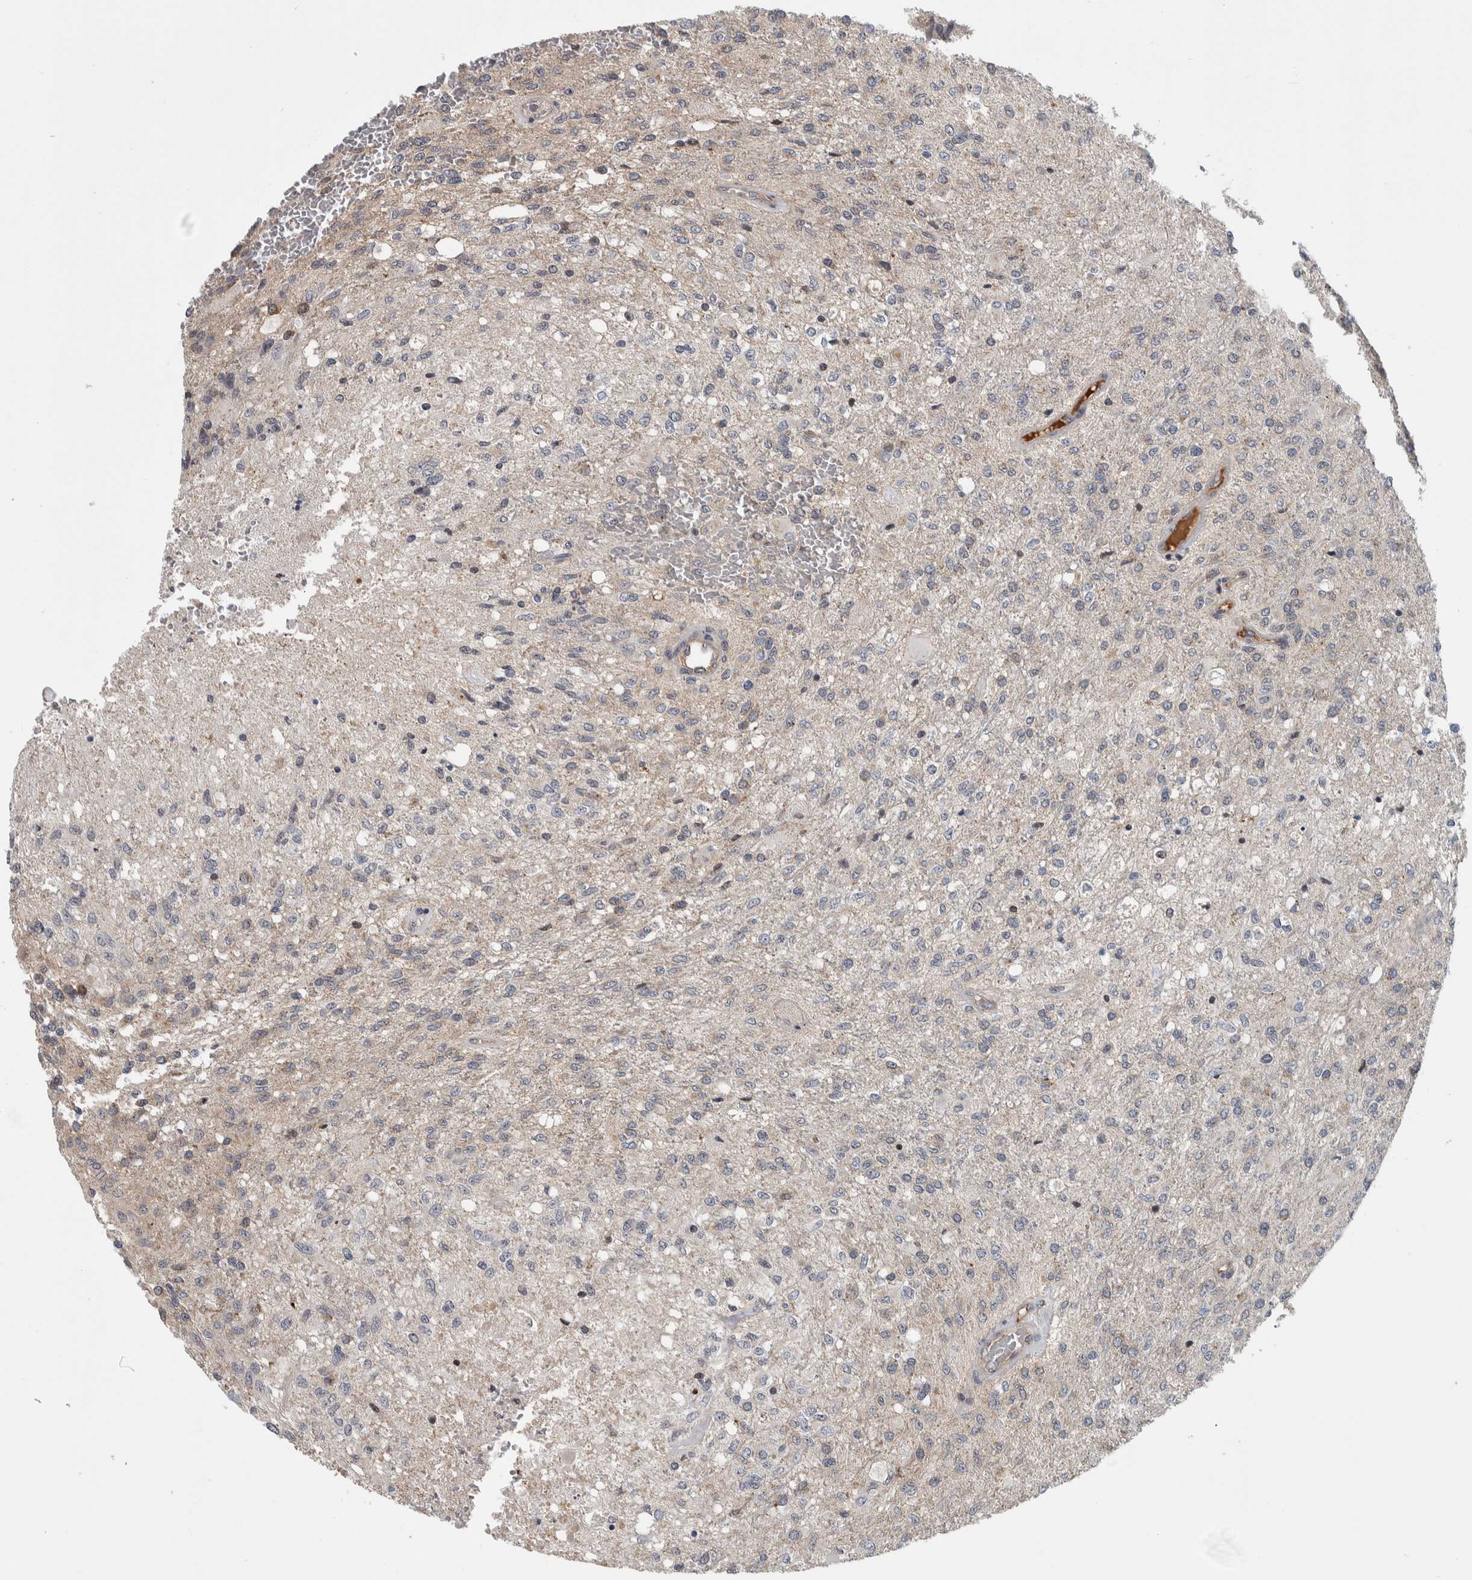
{"staining": {"intensity": "negative", "quantity": "none", "location": "none"}, "tissue": "glioma", "cell_type": "Tumor cells", "image_type": "cancer", "snomed": [{"axis": "morphology", "description": "Normal tissue, NOS"}, {"axis": "morphology", "description": "Glioma, malignant, High grade"}, {"axis": "topography", "description": "Cerebral cortex"}], "caption": "Tumor cells are negative for protein expression in human malignant high-grade glioma.", "gene": "MSL1", "patient": {"sex": "male", "age": 77}}